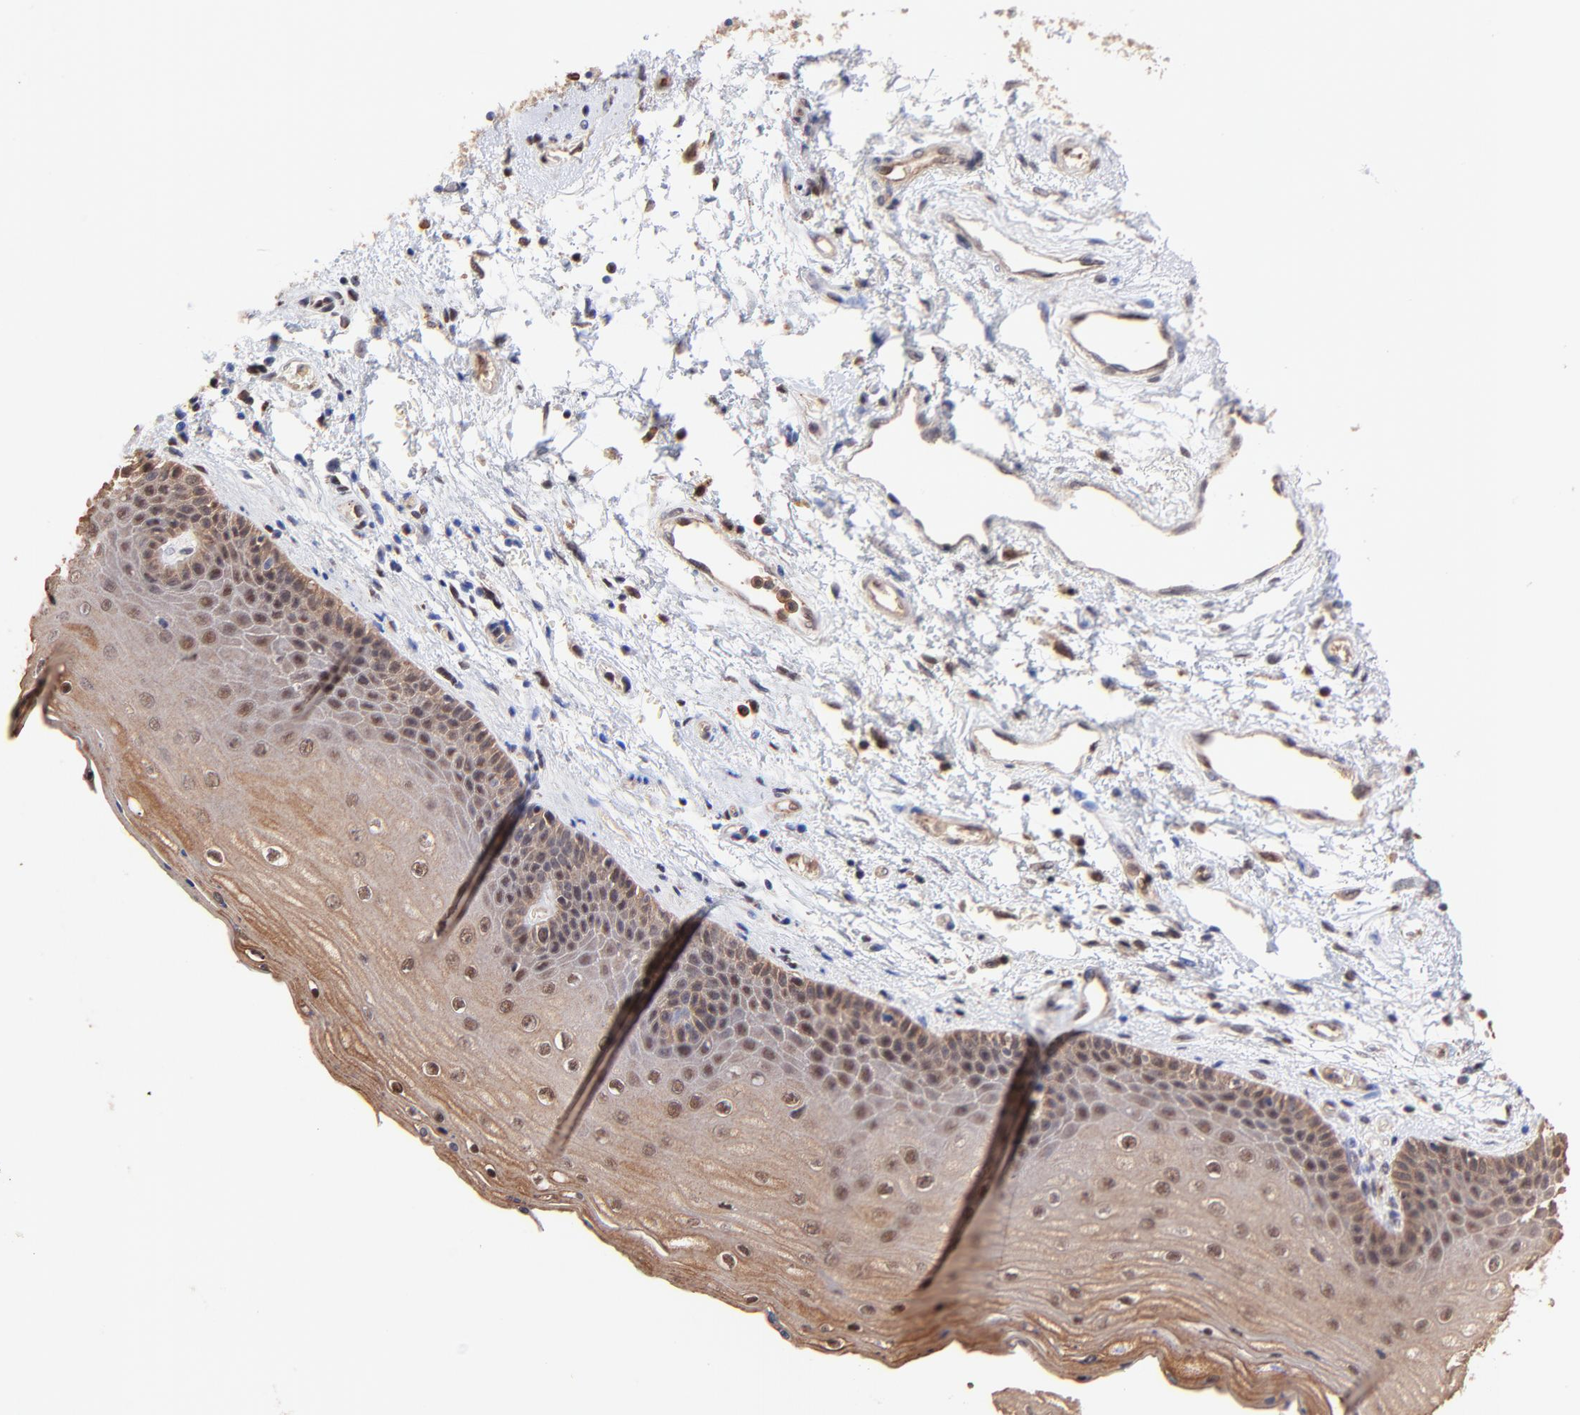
{"staining": {"intensity": "moderate", "quantity": ">75%", "location": "cytoplasmic/membranous"}, "tissue": "skin", "cell_type": "Epidermal cells", "image_type": "normal", "snomed": [{"axis": "morphology", "description": "Normal tissue, NOS"}, {"axis": "topography", "description": "Anal"}], "caption": "Immunohistochemical staining of unremarkable skin exhibits medium levels of moderate cytoplasmic/membranous expression in about >75% of epidermal cells. (Brightfield microscopy of DAB IHC at high magnification).", "gene": "PSMA6", "patient": {"sex": "female", "age": 46}}